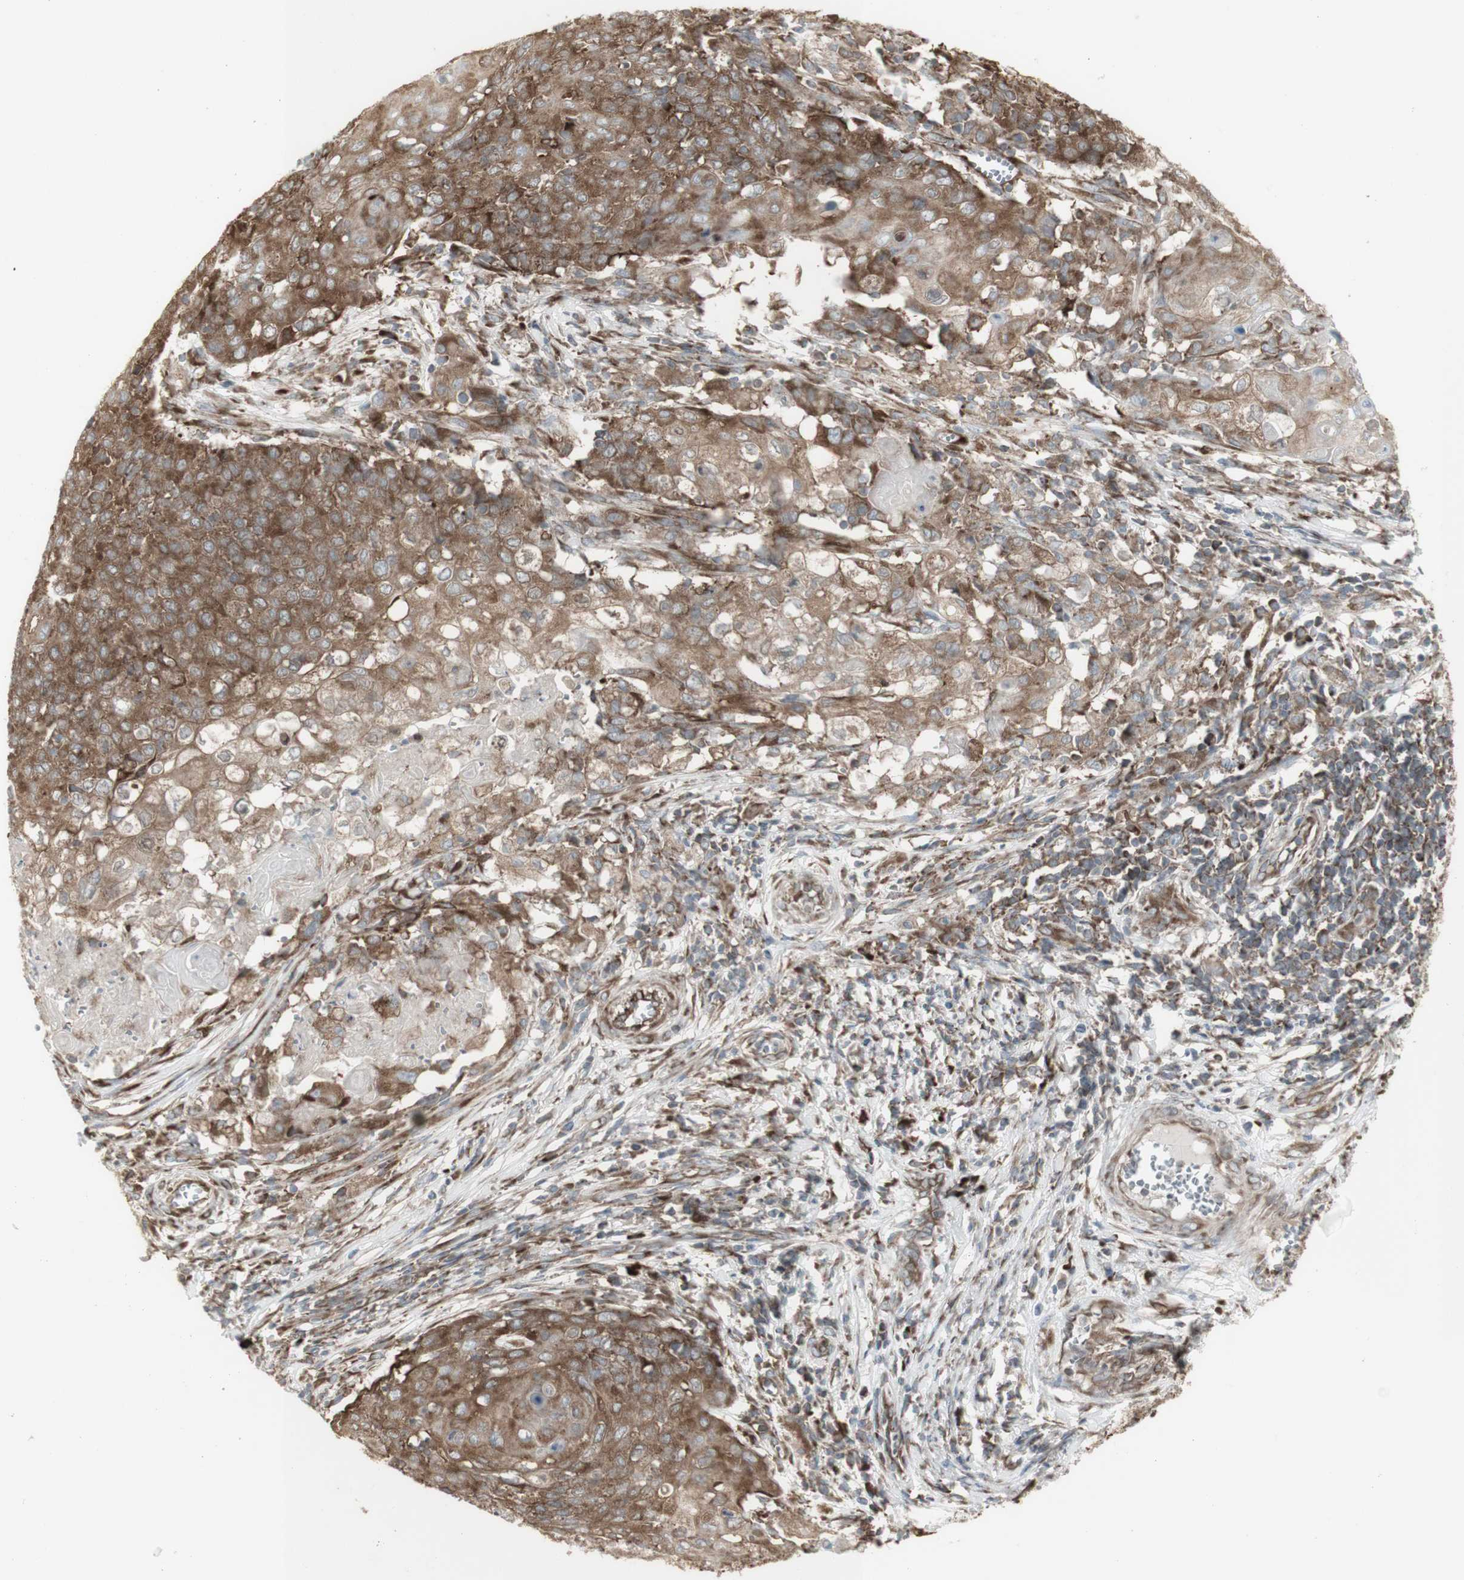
{"staining": {"intensity": "moderate", "quantity": ">75%", "location": "cytoplasmic/membranous"}, "tissue": "cervical cancer", "cell_type": "Tumor cells", "image_type": "cancer", "snomed": [{"axis": "morphology", "description": "Squamous cell carcinoma, NOS"}, {"axis": "topography", "description": "Cervix"}], "caption": "A photomicrograph showing moderate cytoplasmic/membranous staining in approximately >75% of tumor cells in squamous cell carcinoma (cervical), as visualized by brown immunohistochemical staining.", "gene": "FKBP3", "patient": {"sex": "female", "age": 39}}